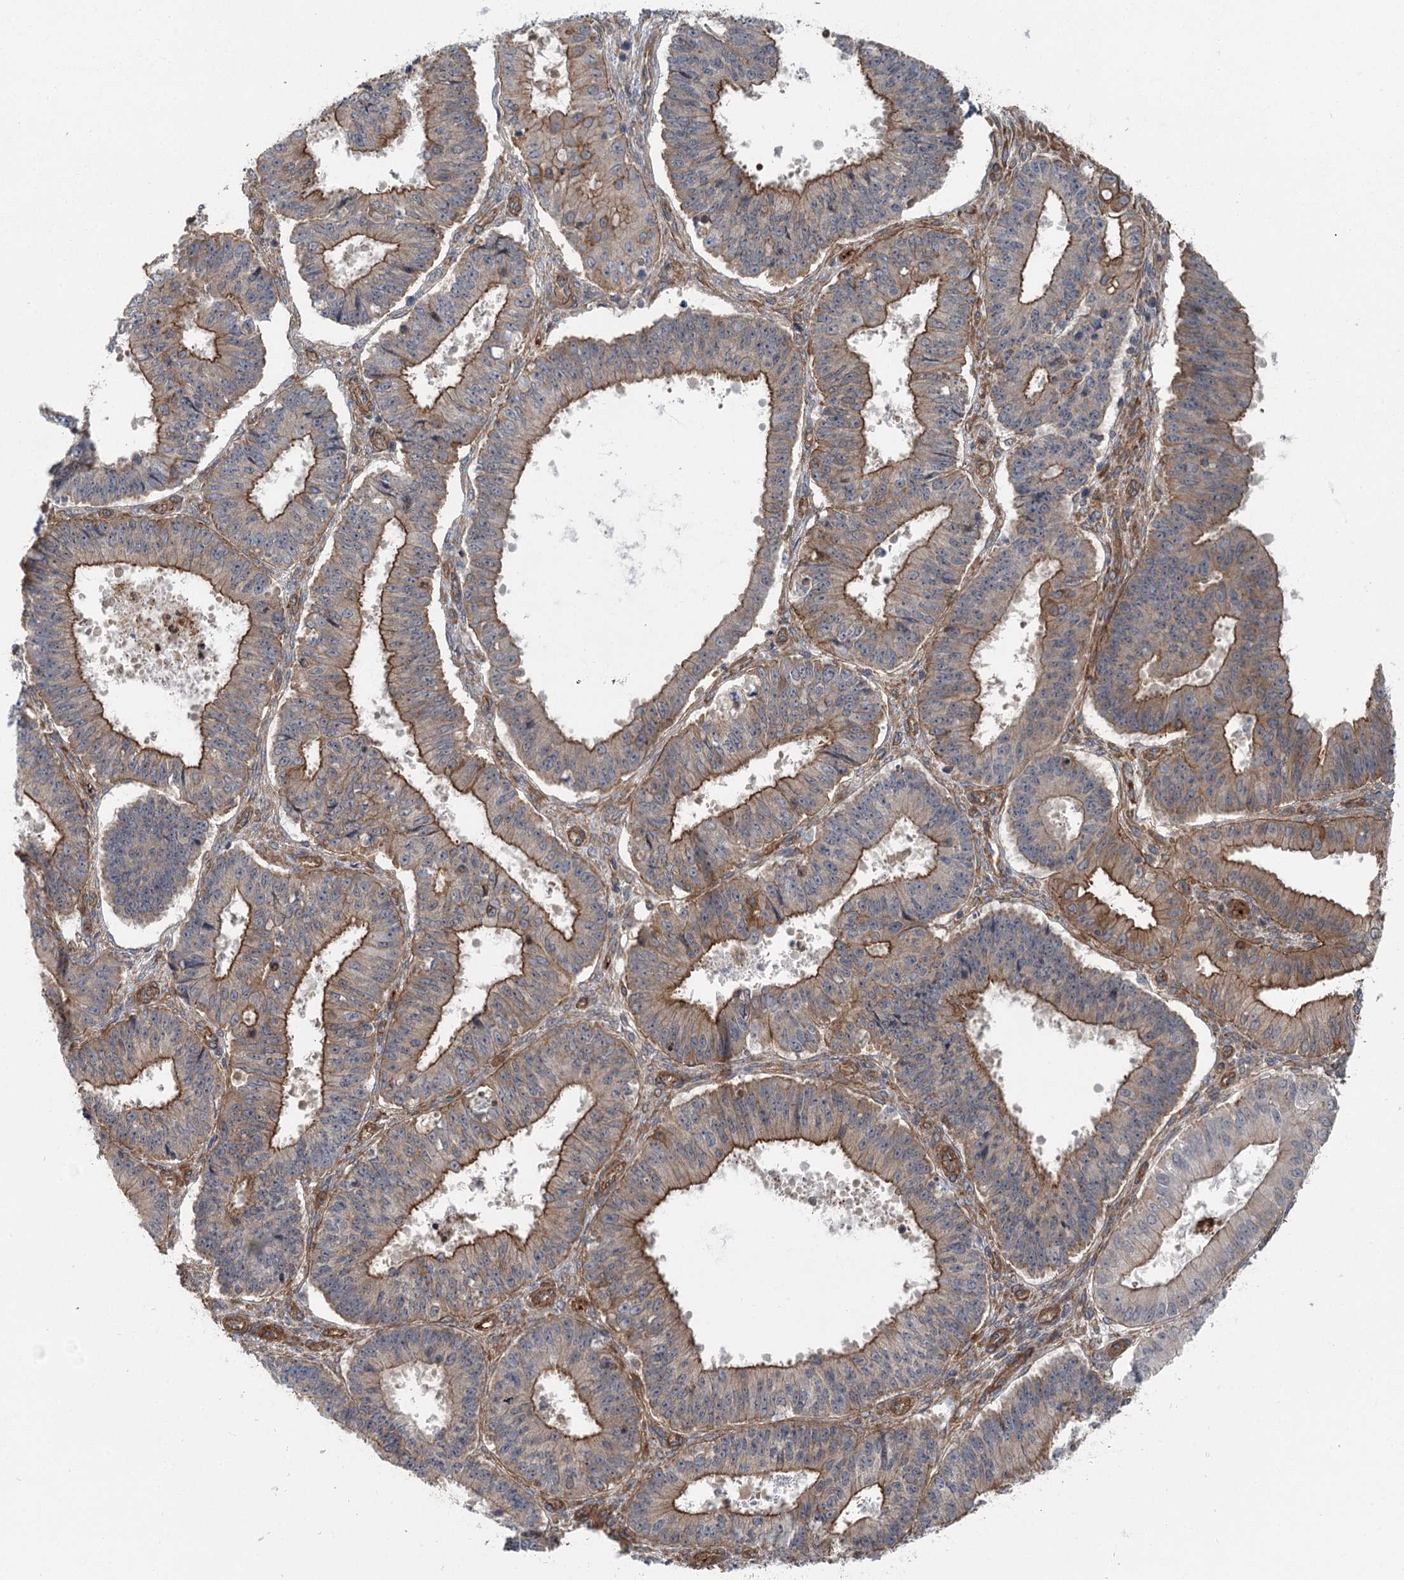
{"staining": {"intensity": "moderate", "quantity": "25%-75%", "location": "cytoplasmic/membranous"}, "tissue": "ovarian cancer", "cell_type": "Tumor cells", "image_type": "cancer", "snomed": [{"axis": "morphology", "description": "Carcinoma, endometroid"}, {"axis": "topography", "description": "Appendix"}, {"axis": "topography", "description": "Ovary"}], "caption": "Human endometroid carcinoma (ovarian) stained with a protein marker demonstrates moderate staining in tumor cells.", "gene": "IQSEC1", "patient": {"sex": "female", "age": 42}}